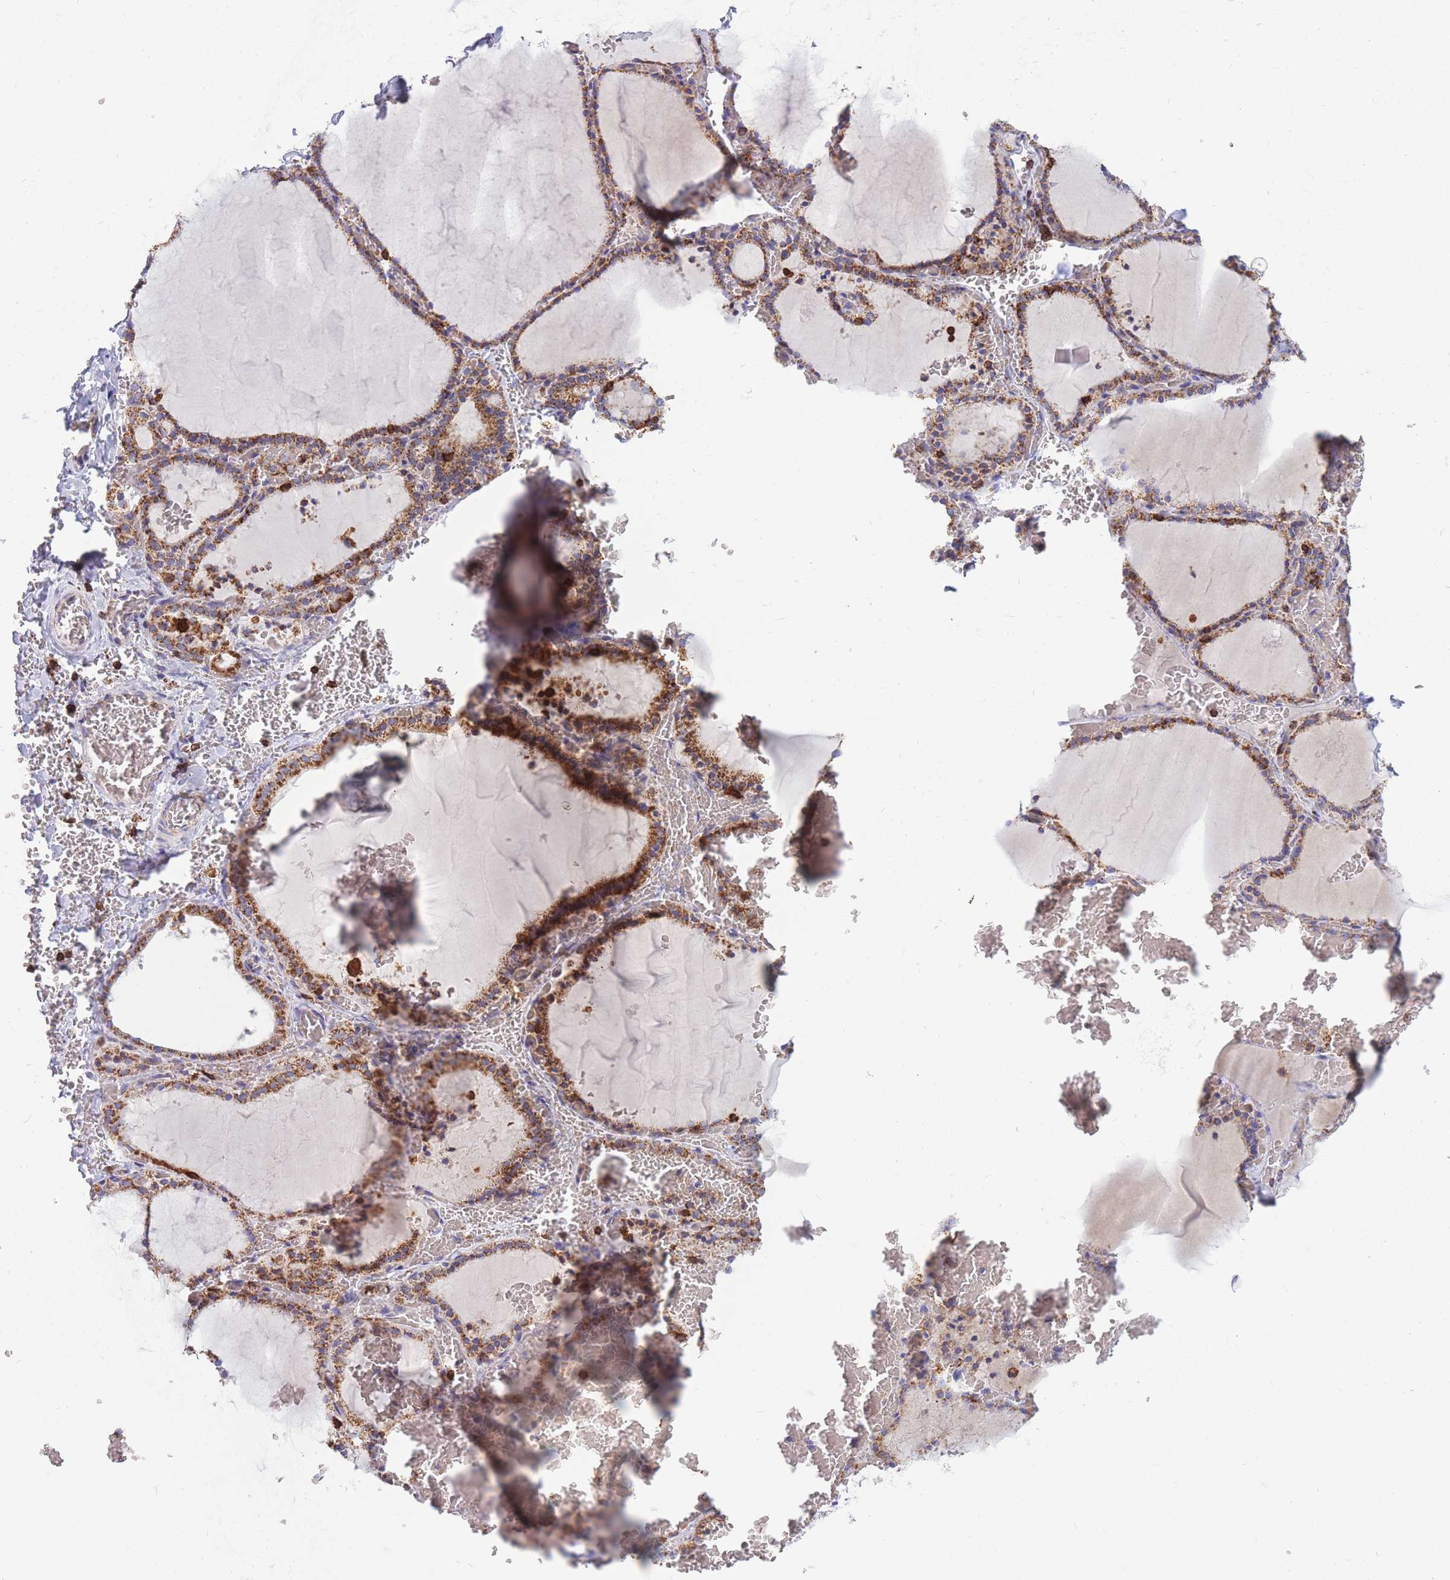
{"staining": {"intensity": "moderate", "quantity": ">75%", "location": "cytoplasmic/membranous"}, "tissue": "thyroid gland", "cell_type": "Glandular cells", "image_type": "normal", "snomed": [{"axis": "morphology", "description": "Normal tissue, NOS"}, {"axis": "topography", "description": "Thyroid gland"}], "caption": "An image showing moderate cytoplasmic/membranous expression in about >75% of glandular cells in unremarkable thyroid gland, as visualized by brown immunohistochemical staining.", "gene": "MRPL54", "patient": {"sex": "female", "age": 39}}